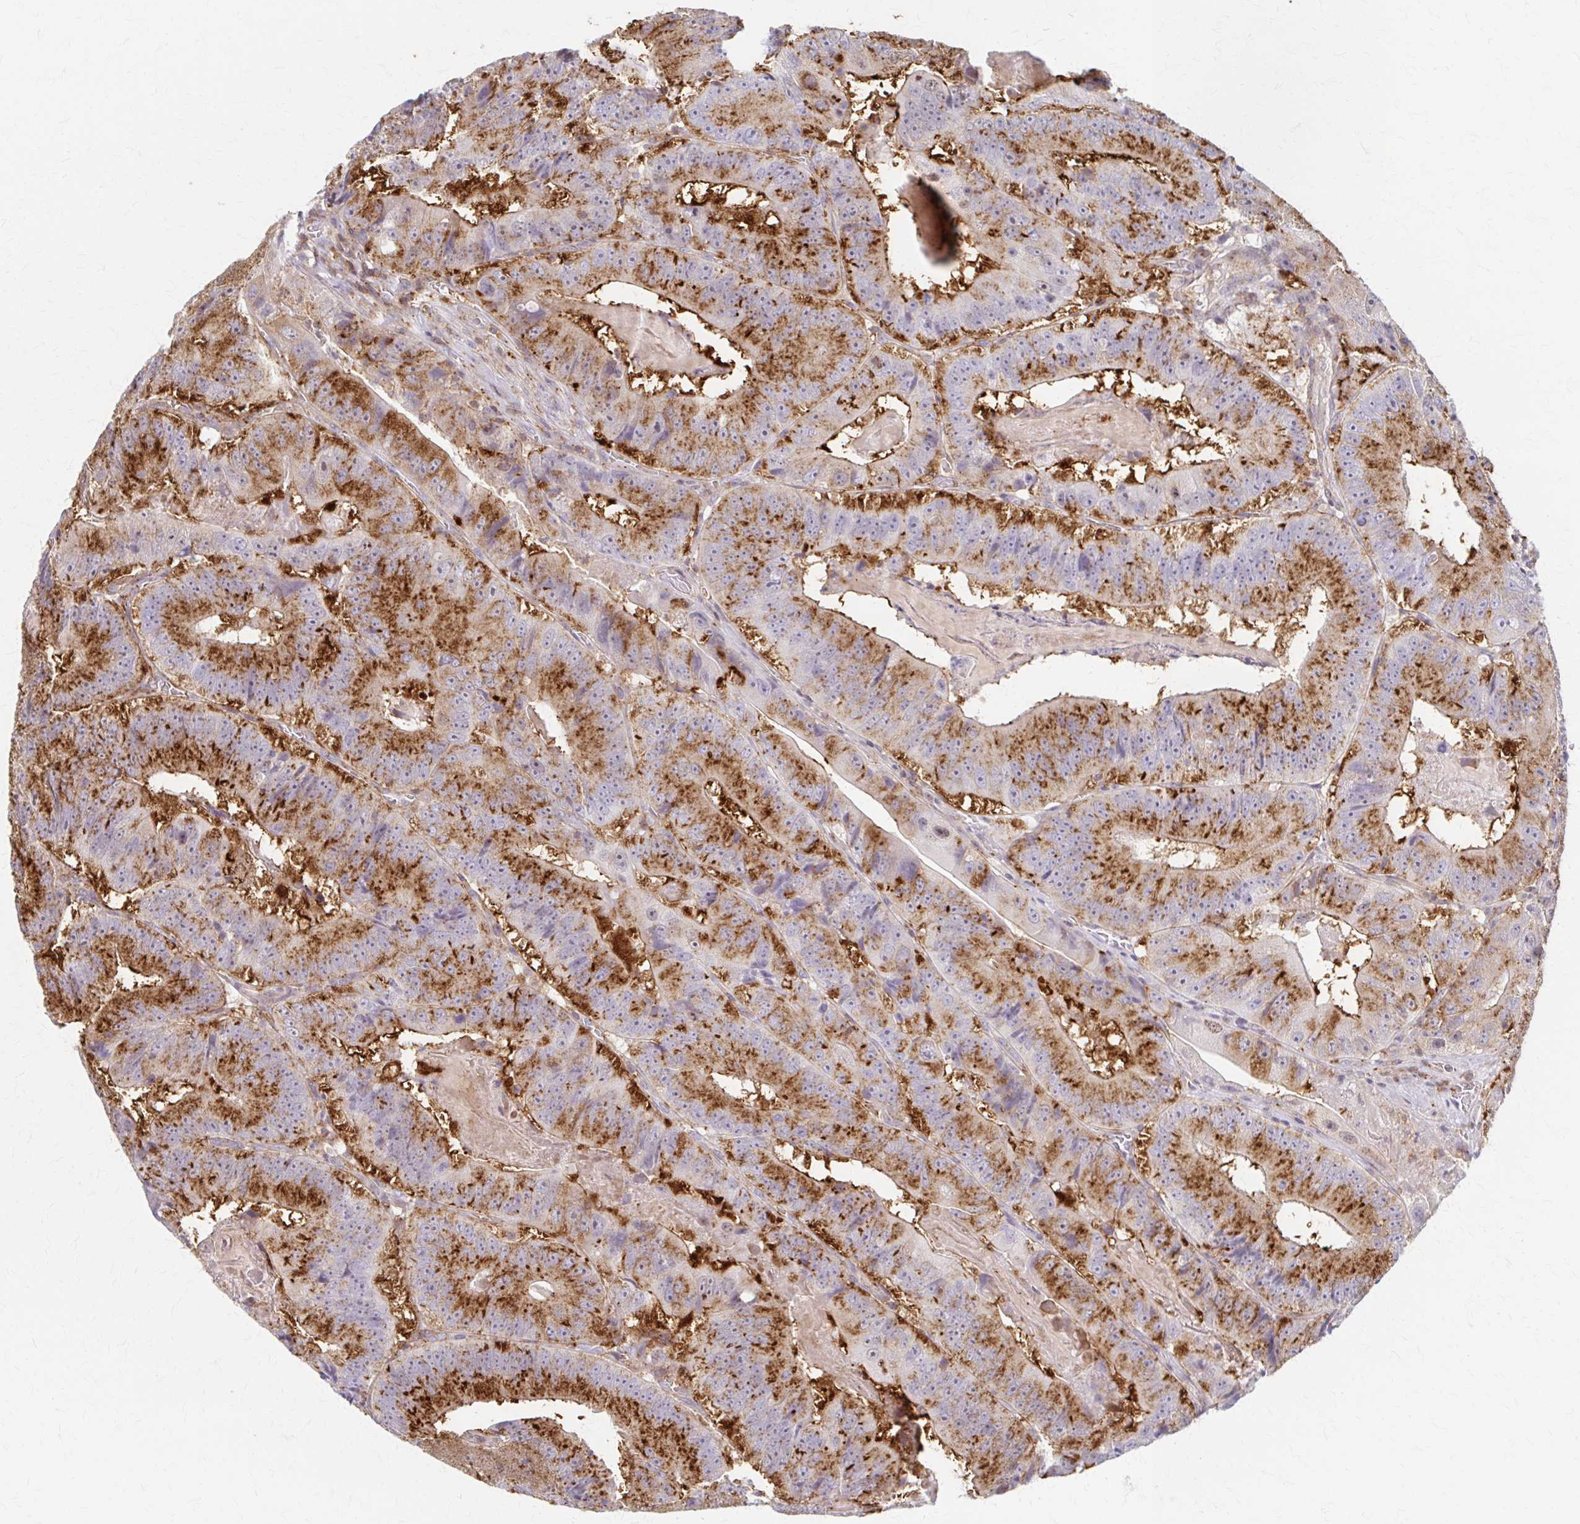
{"staining": {"intensity": "strong", "quantity": ">75%", "location": "cytoplasmic/membranous"}, "tissue": "colorectal cancer", "cell_type": "Tumor cells", "image_type": "cancer", "snomed": [{"axis": "morphology", "description": "Adenocarcinoma, NOS"}, {"axis": "topography", "description": "Colon"}], "caption": "DAB immunohistochemical staining of human adenocarcinoma (colorectal) exhibits strong cytoplasmic/membranous protein expression in approximately >75% of tumor cells.", "gene": "ARHGAP35", "patient": {"sex": "female", "age": 86}}